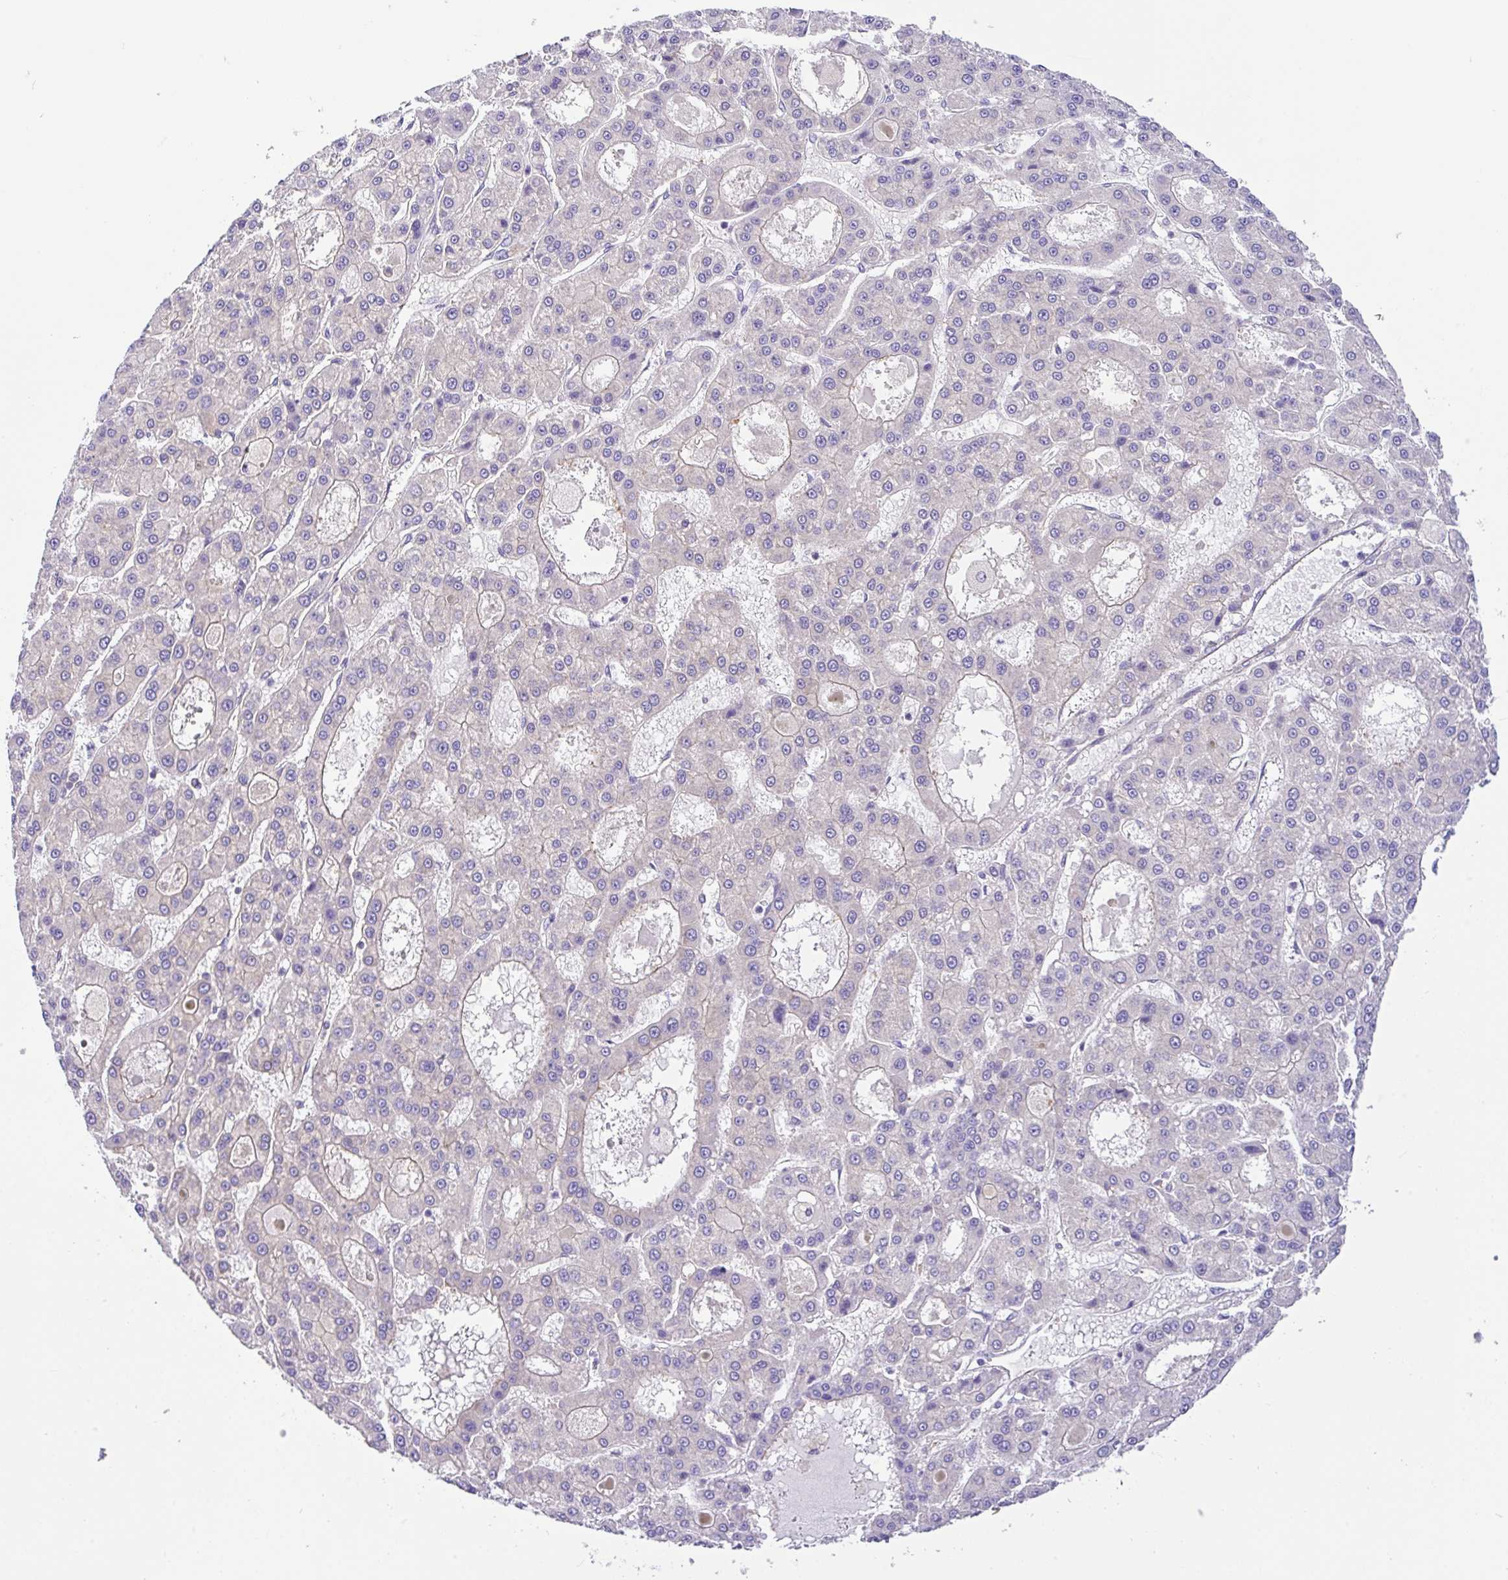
{"staining": {"intensity": "negative", "quantity": "none", "location": "none"}, "tissue": "liver cancer", "cell_type": "Tumor cells", "image_type": "cancer", "snomed": [{"axis": "morphology", "description": "Carcinoma, Hepatocellular, NOS"}, {"axis": "topography", "description": "Liver"}], "caption": "High magnification brightfield microscopy of liver hepatocellular carcinoma stained with DAB (3,3'-diaminobenzidine) (brown) and counterstained with hematoxylin (blue): tumor cells show no significant expression.", "gene": "GFPT2", "patient": {"sex": "male", "age": 70}}